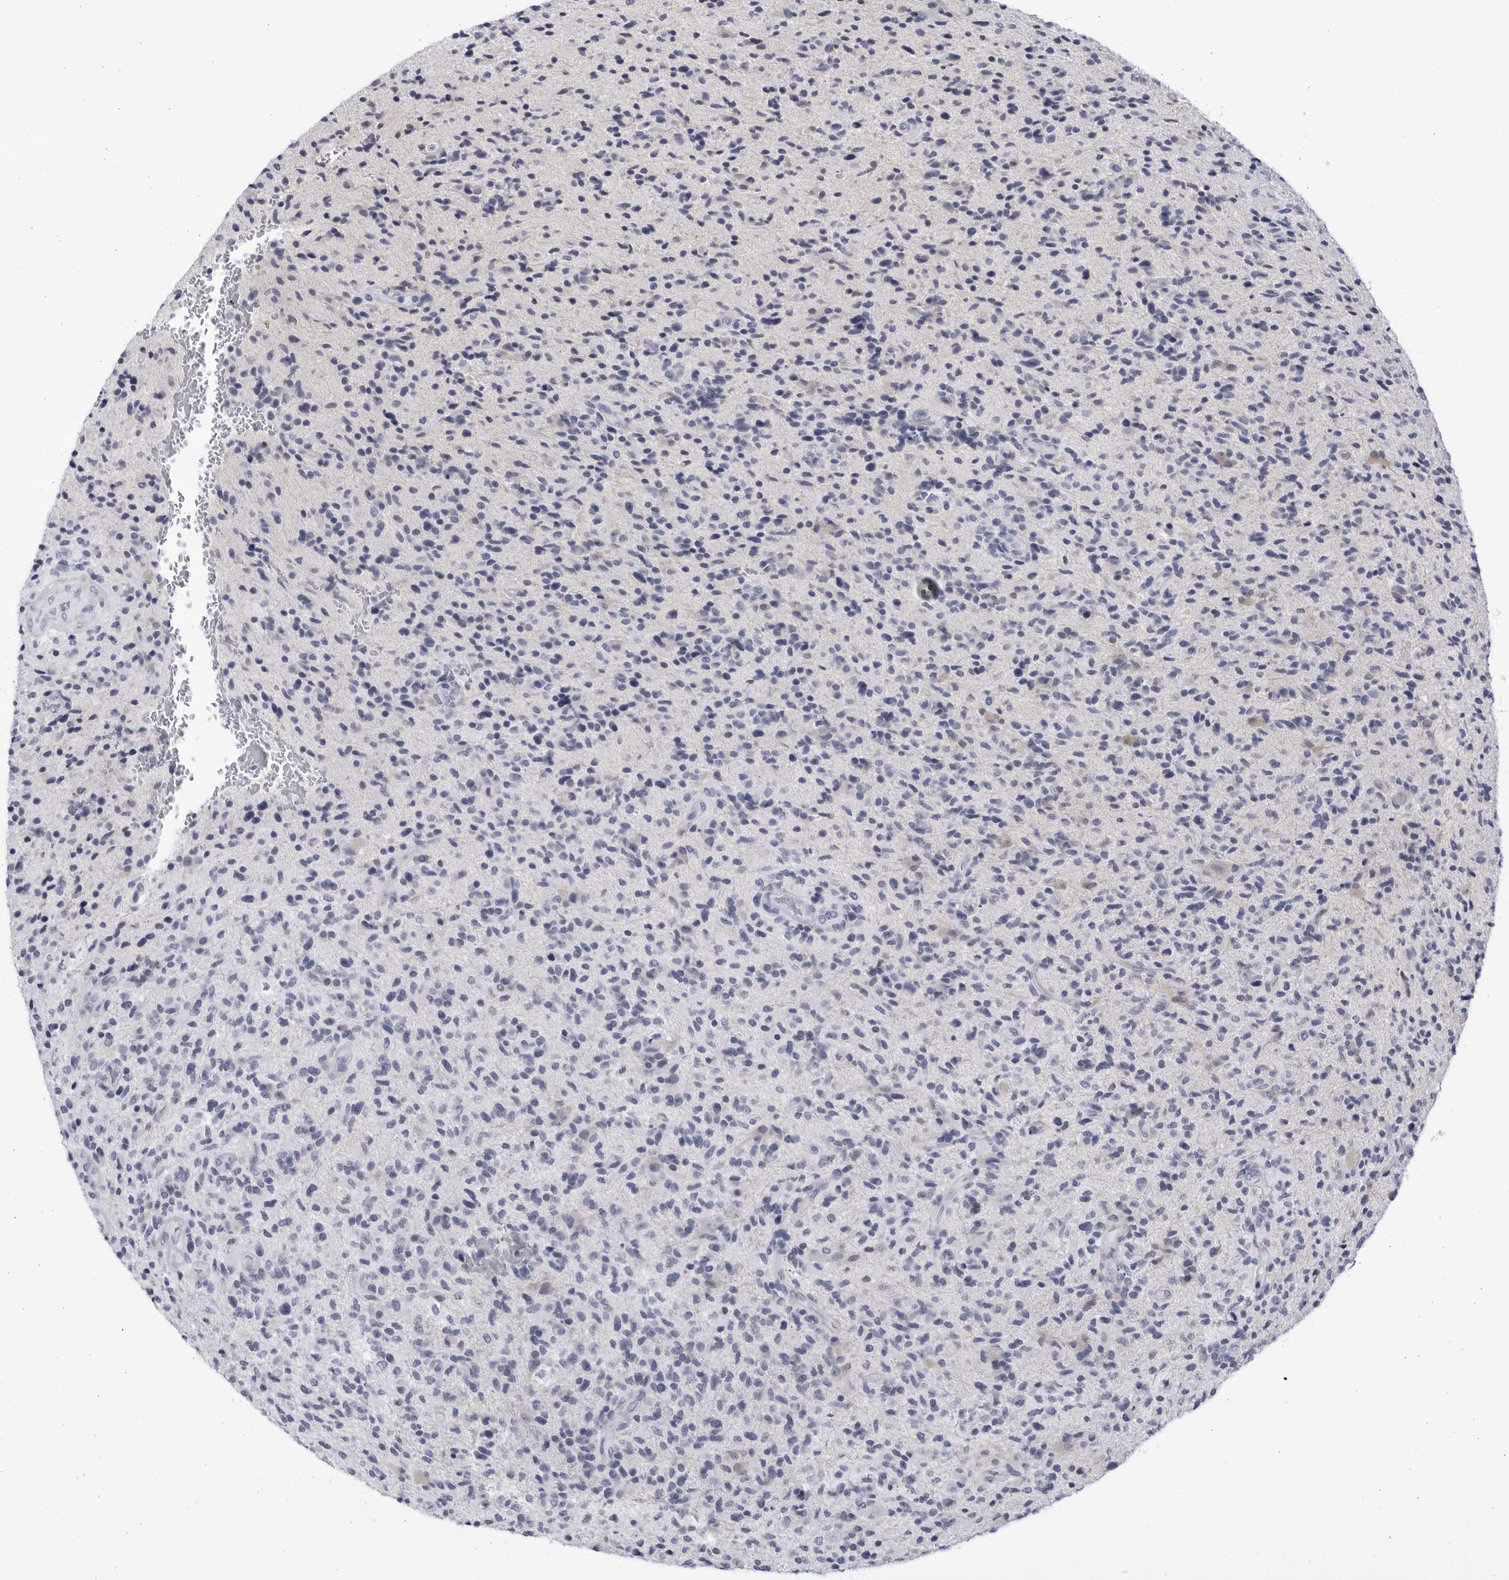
{"staining": {"intensity": "negative", "quantity": "none", "location": "none"}, "tissue": "glioma", "cell_type": "Tumor cells", "image_type": "cancer", "snomed": [{"axis": "morphology", "description": "Glioma, malignant, High grade"}, {"axis": "topography", "description": "Brain"}], "caption": "The image demonstrates no staining of tumor cells in glioma. (DAB (3,3'-diaminobenzidine) immunohistochemistry (IHC), high magnification).", "gene": "CCDC181", "patient": {"sex": "male", "age": 72}}